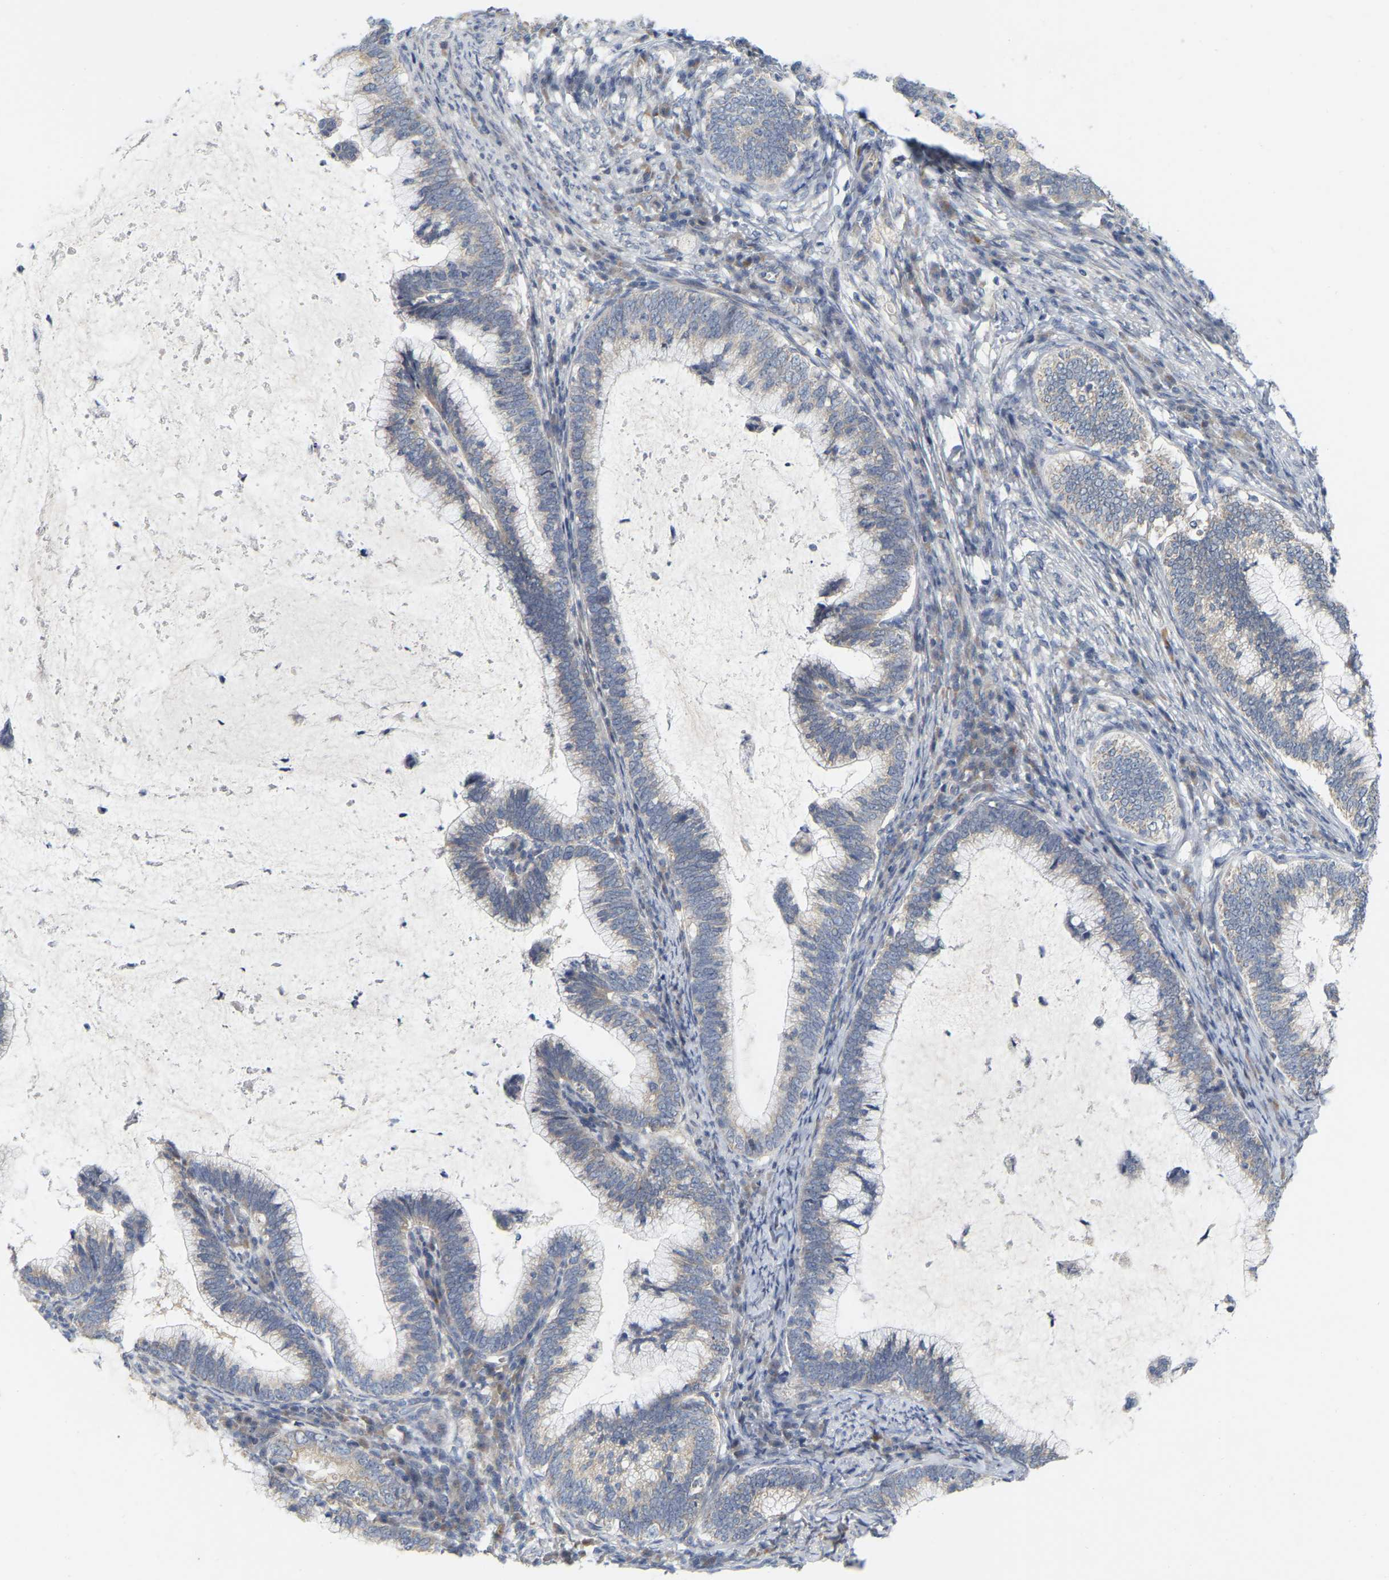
{"staining": {"intensity": "weak", "quantity": "<25%", "location": "cytoplasmic/membranous"}, "tissue": "cervical cancer", "cell_type": "Tumor cells", "image_type": "cancer", "snomed": [{"axis": "morphology", "description": "Adenocarcinoma, NOS"}, {"axis": "topography", "description": "Cervix"}], "caption": "A high-resolution histopathology image shows IHC staining of cervical cancer, which displays no significant positivity in tumor cells.", "gene": "SSH1", "patient": {"sex": "female", "age": 36}}